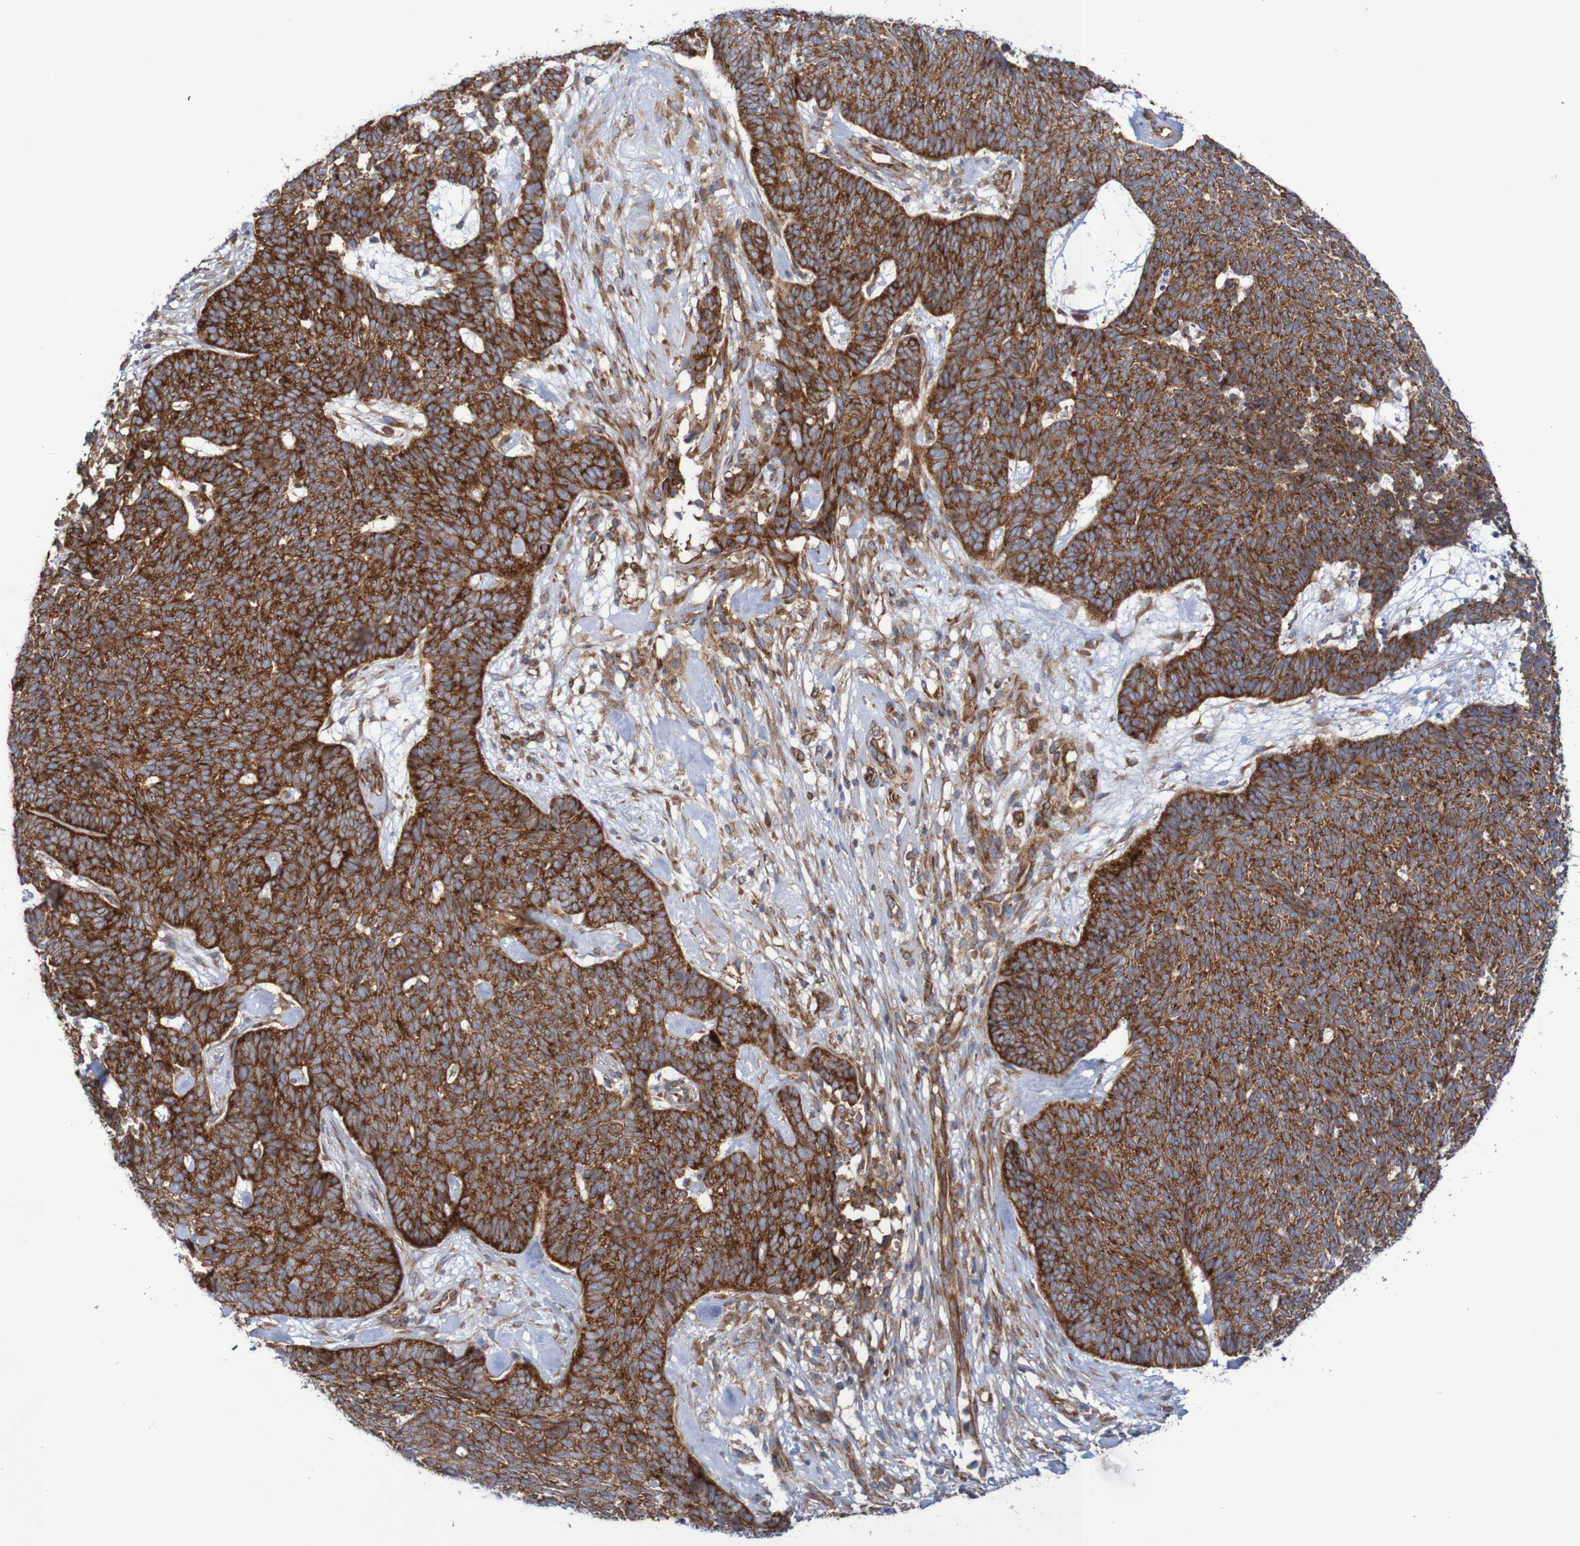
{"staining": {"intensity": "strong", "quantity": ">75%", "location": "cytoplasmic/membranous"}, "tissue": "skin cancer", "cell_type": "Tumor cells", "image_type": "cancer", "snomed": [{"axis": "morphology", "description": "Basal cell carcinoma"}, {"axis": "topography", "description": "Skin"}], "caption": "Immunohistochemistry (IHC) image of neoplastic tissue: human skin basal cell carcinoma stained using immunohistochemistry displays high levels of strong protein expression localized specifically in the cytoplasmic/membranous of tumor cells, appearing as a cytoplasmic/membranous brown color.", "gene": "FXR2", "patient": {"sex": "female", "age": 84}}